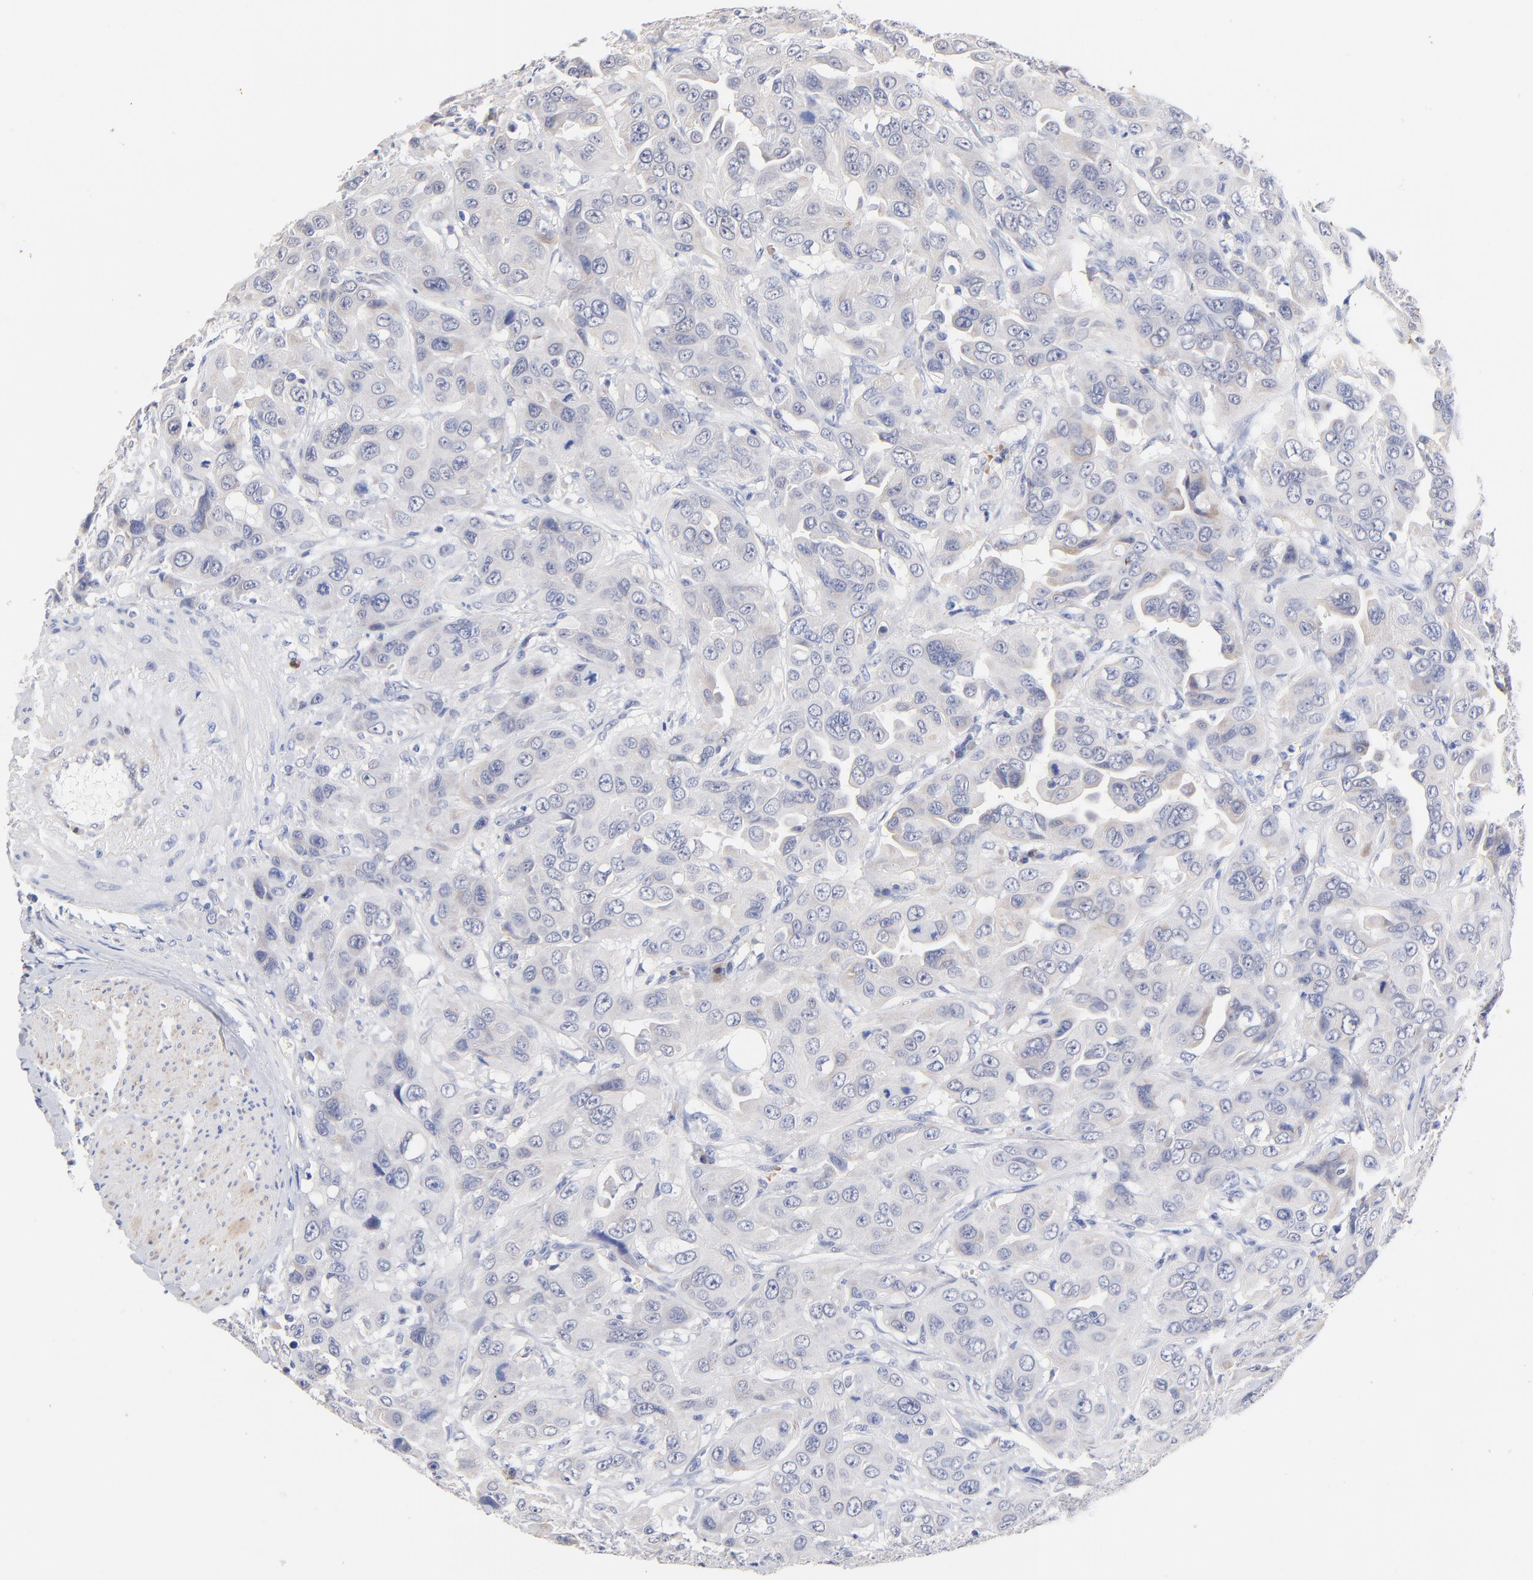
{"staining": {"intensity": "negative", "quantity": "none", "location": "none"}, "tissue": "urothelial cancer", "cell_type": "Tumor cells", "image_type": "cancer", "snomed": [{"axis": "morphology", "description": "Urothelial carcinoma, High grade"}, {"axis": "topography", "description": "Urinary bladder"}], "caption": "Photomicrograph shows no protein expression in tumor cells of urothelial cancer tissue.", "gene": "TWNK", "patient": {"sex": "male", "age": 73}}